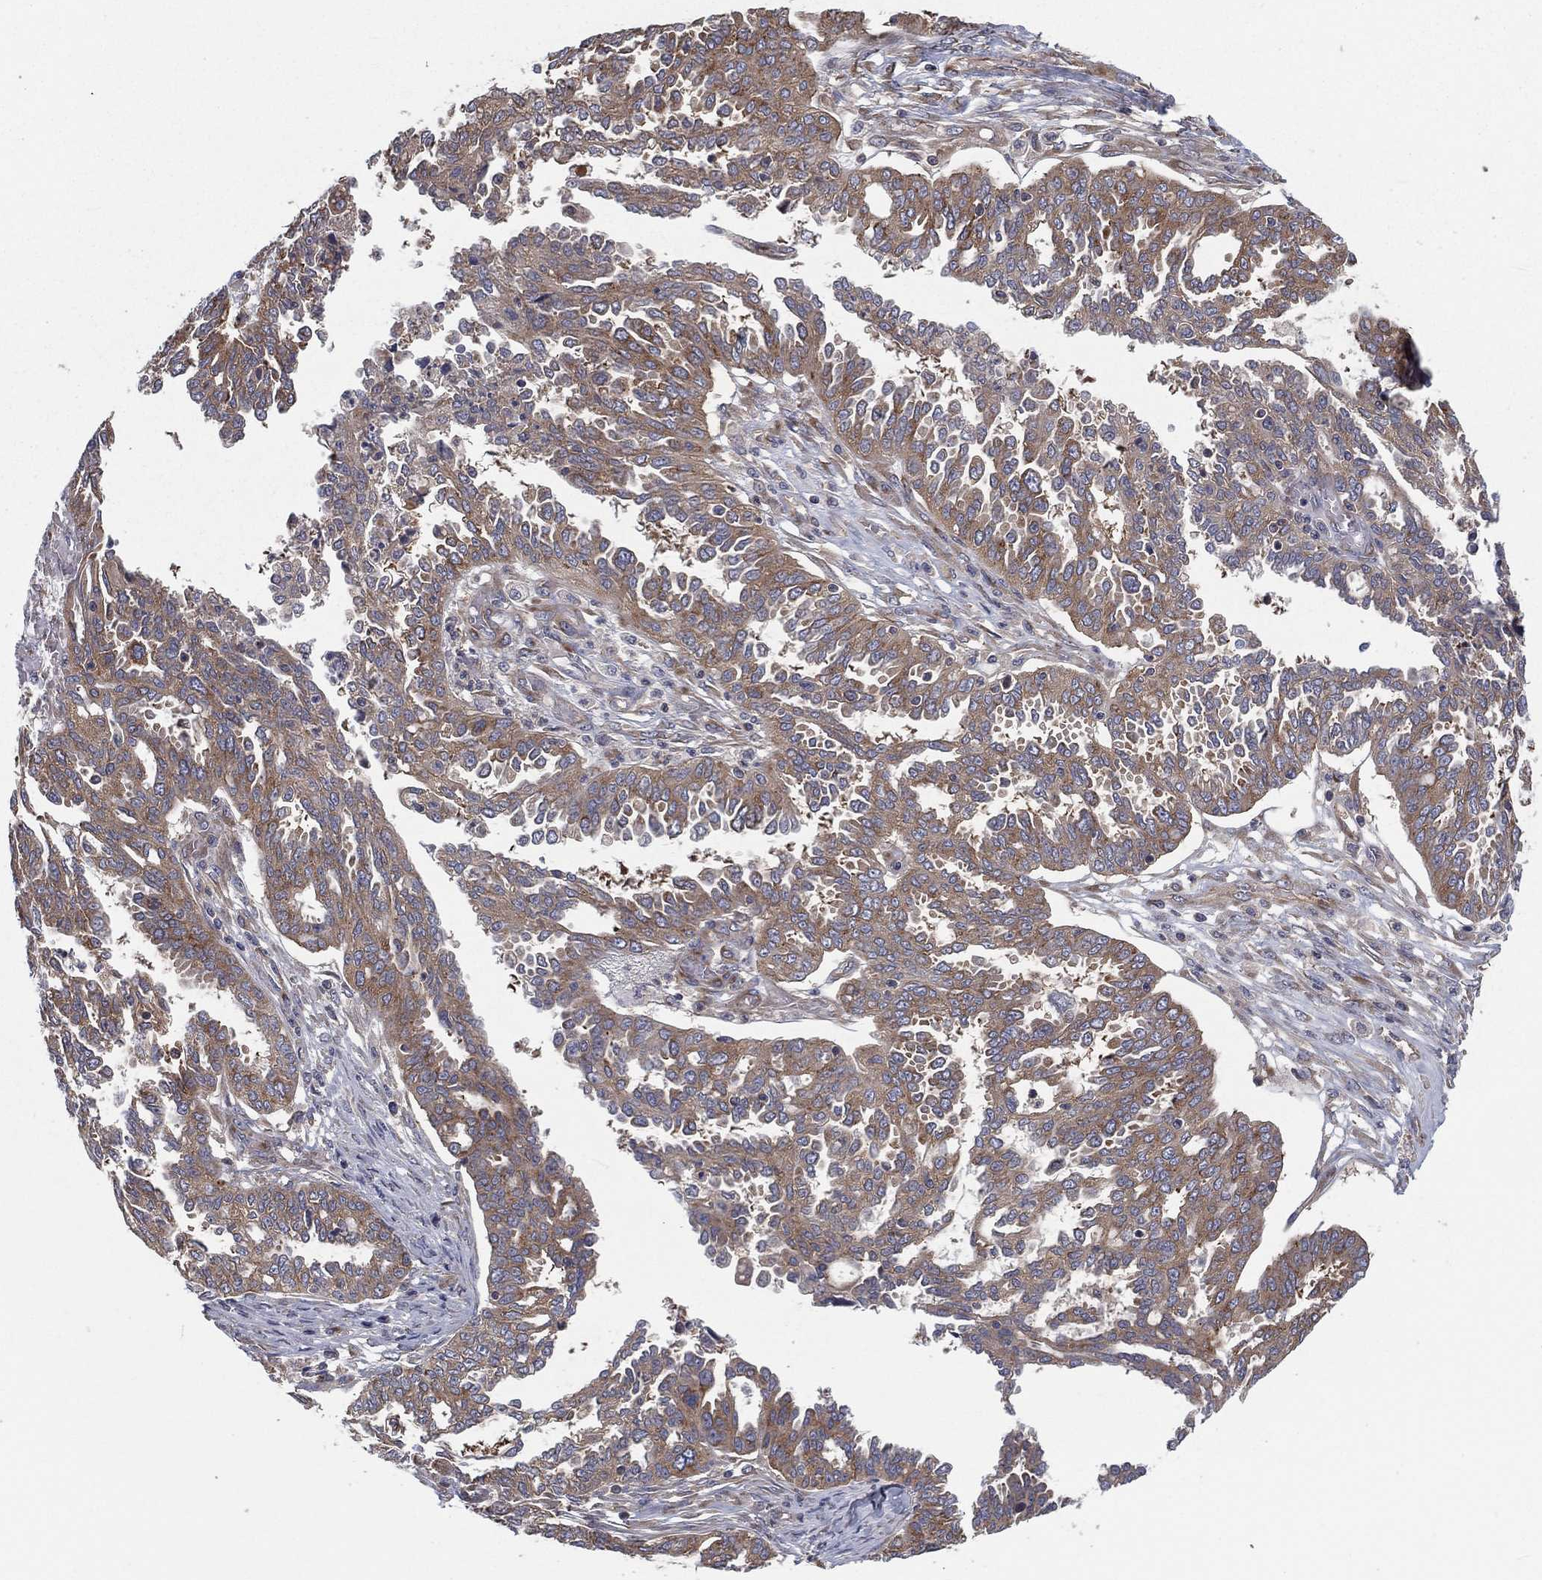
{"staining": {"intensity": "moderate", "quantity": ">75%", "location": "cytoplasmic/membranous"}, "tissue": "ovarian cancer", "cell_type": "Tumor cells", "image_type": "cancer", "snomed": [{"axis": "morphology", "description": "Cystadenocarcinoma, serous, NOS"}, {"axis": "topography", "description": "Ovary"}], "caption": "Protein staining of ovarian cancer tissue exhibits moderate cytoplasmic/membranous expression in about >75% of tumor cells.", "gene": "EIF2B5", "patient": {"sex": "female", "age": 67}}